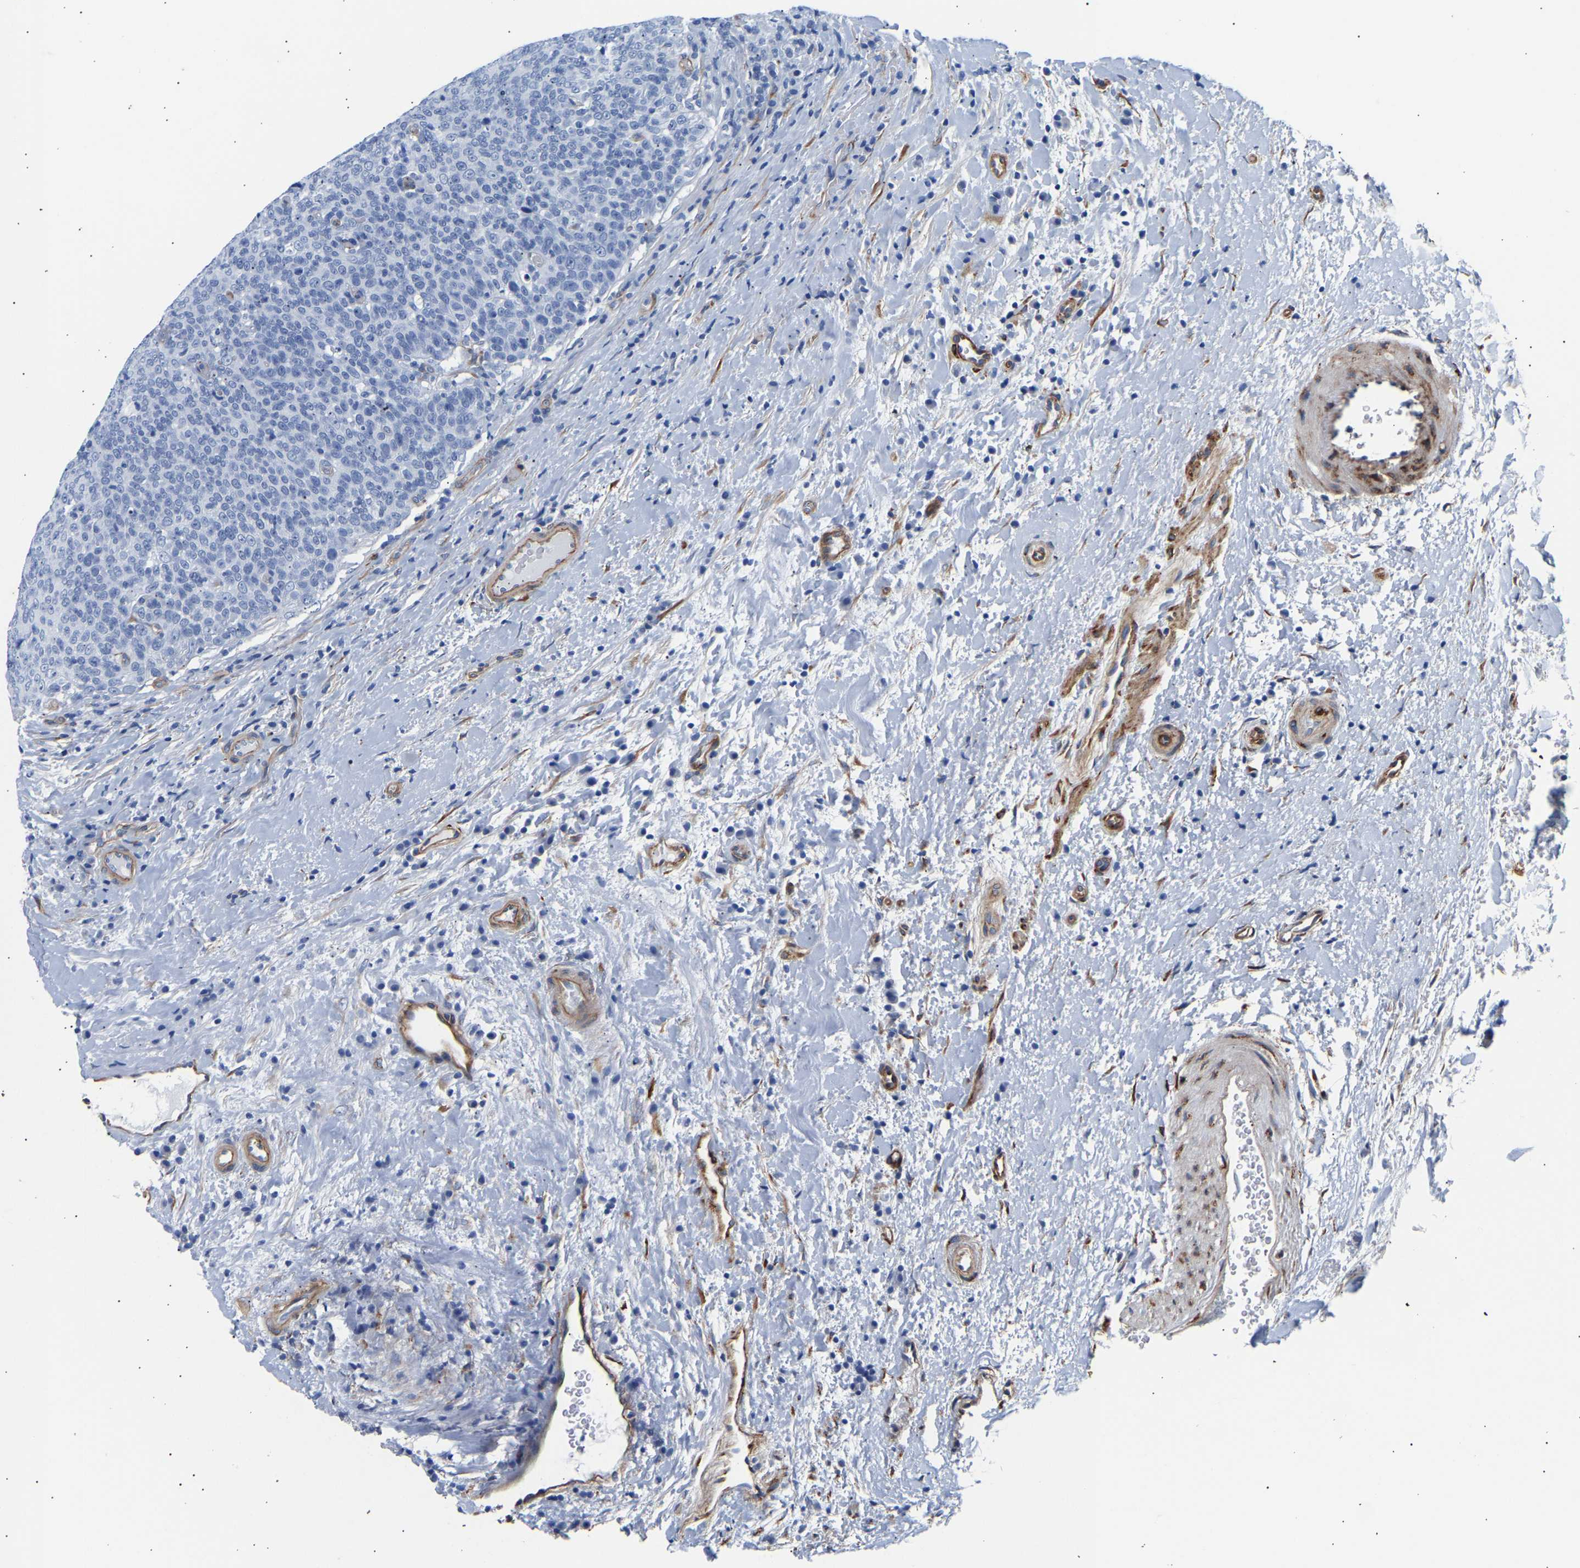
{"staining": {"intensity": "negative", "quantity": "none", "location": "none"}, "tissue": "head and neck cancer", "cell_type": "Tumor cells", "image_type": "cancer", "snomed": [{"axis": "morphology", "description": "Squamous cell carcinoma, NOS"}, {"axis": "morphology", "description": "Squamous cell carcinoma, metastatic, NOS"}, {"axis": "topography", "description": "Lymph node"}, {"axis": "topography", "description": "Head-Neck"}], "caption": "The immunohistochemistry (IHC) micrograph has no significant staining in tumor cells of head and neck cancer tissue.", "gene": "IGFBP7", "patient": {"sex": "male", "age": 62}}